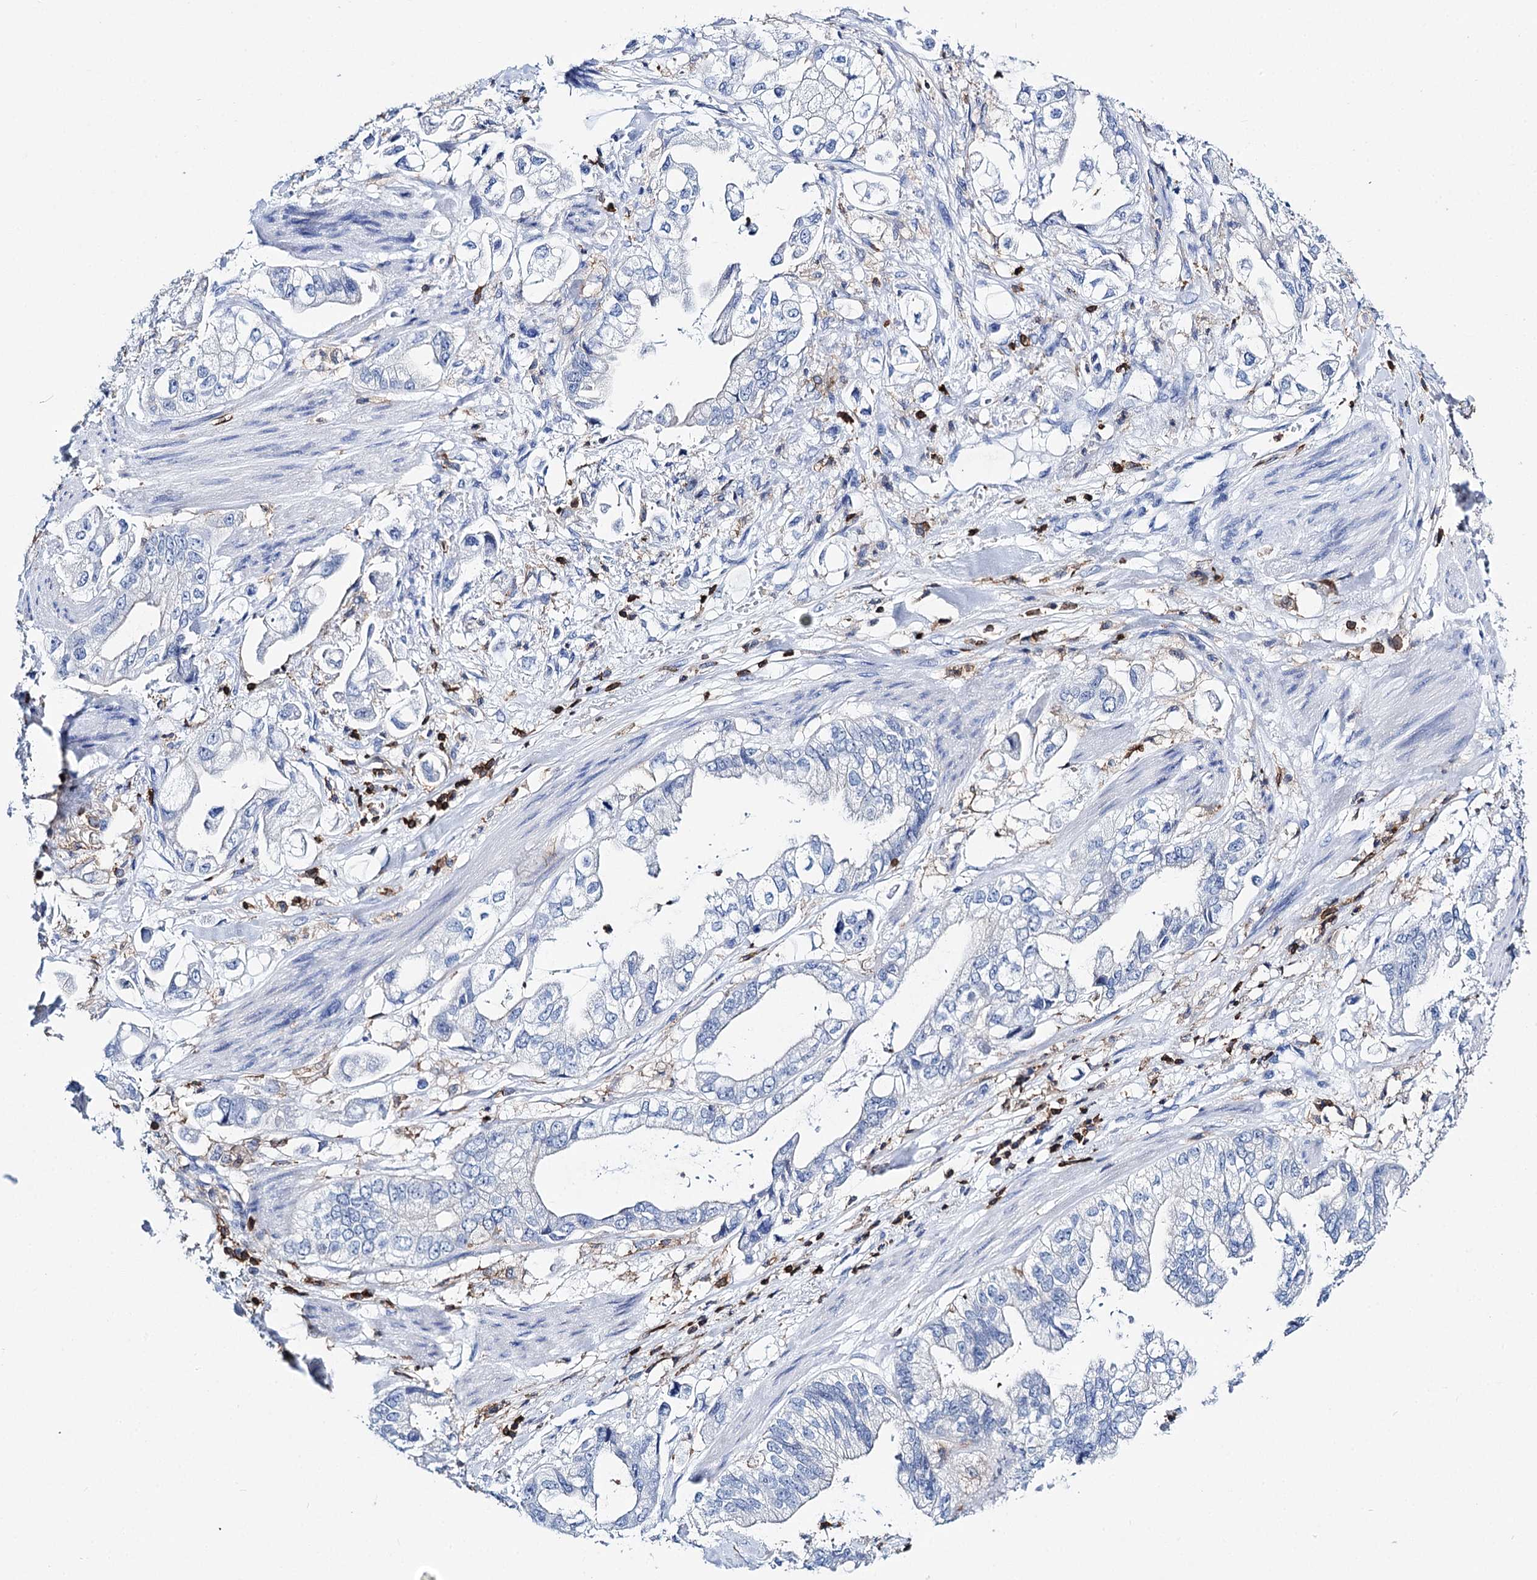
{"staining": {"intensity": "negative", "quantity": "none", "location": "none"}, "tissue": "stomach cancer", "cell_type": "Tumor cells", "image_type": "cancer", "snomed": [{"axis": "morphology", "description": "Adenocarcinoma, NOS"}, {"axis": "topography", "description": "Stomach"}], "caption": "An image of stomach cancer stained for a protein demonstrates no brown staining in tumor cells.", "gene": "DEF6", "patient": {"sex": "male", "age": 62}}